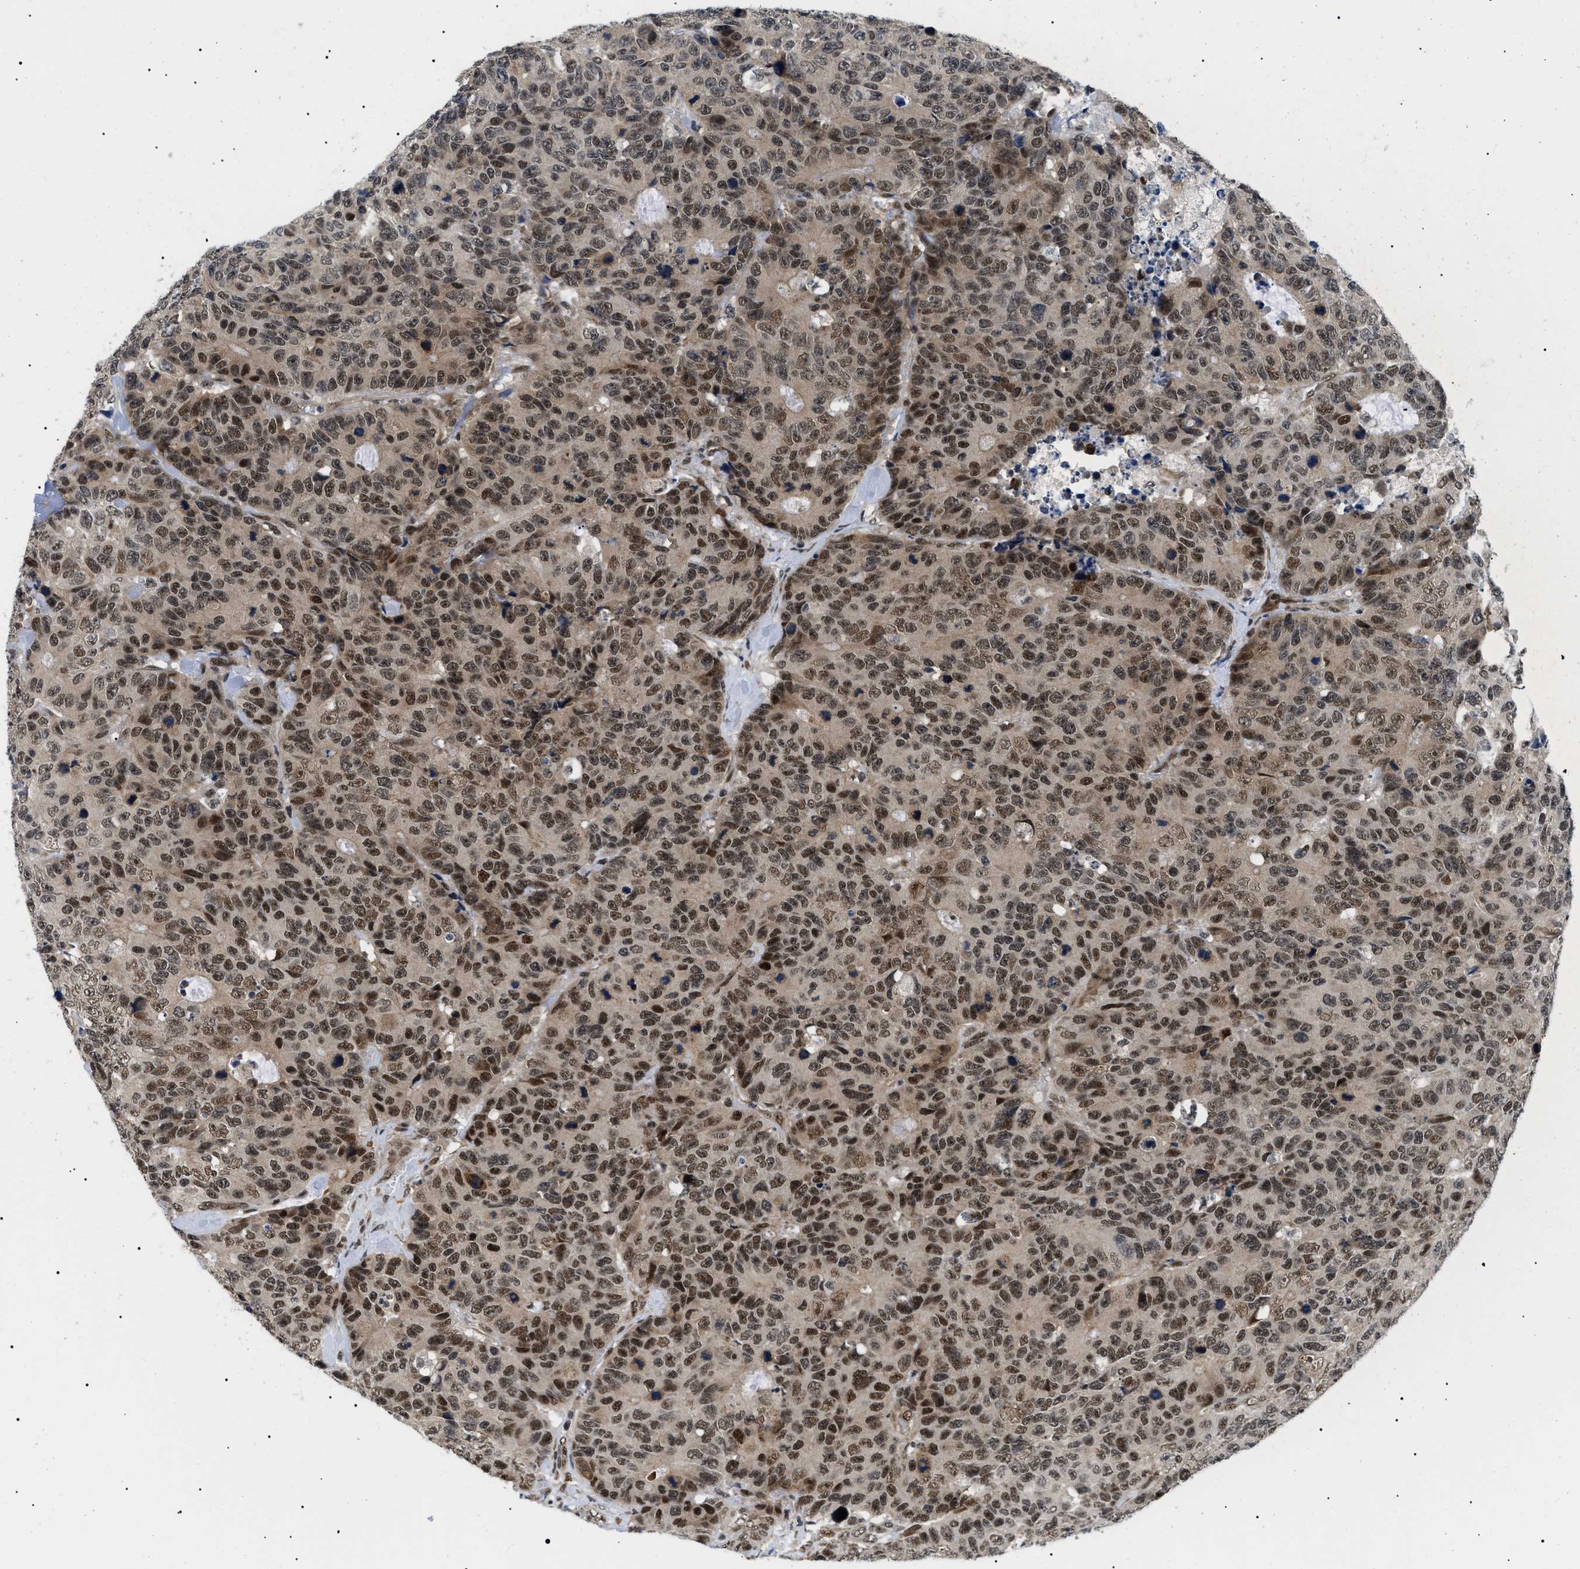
{"staining": {"intensity": "moderate", "quantity": ">75%", "location": "nuclear"}, "tissue": "colorectal cancer", "cell_type": "Tumor cells", "image_type": "cancer", "snomed": [{"axis": "morphology", "description": "Adenocarcinoma, NOS"}, {"axis": "topography", "description": "Colon"}], "caption": "Immunohistochemical staining of human colorectal adenocarcinoma displays medium levels of moderate nuclear expression in approximately >75% of tumor cells.", "gene": "CWC25", "patient": {"sex": "female", "age": 86}}